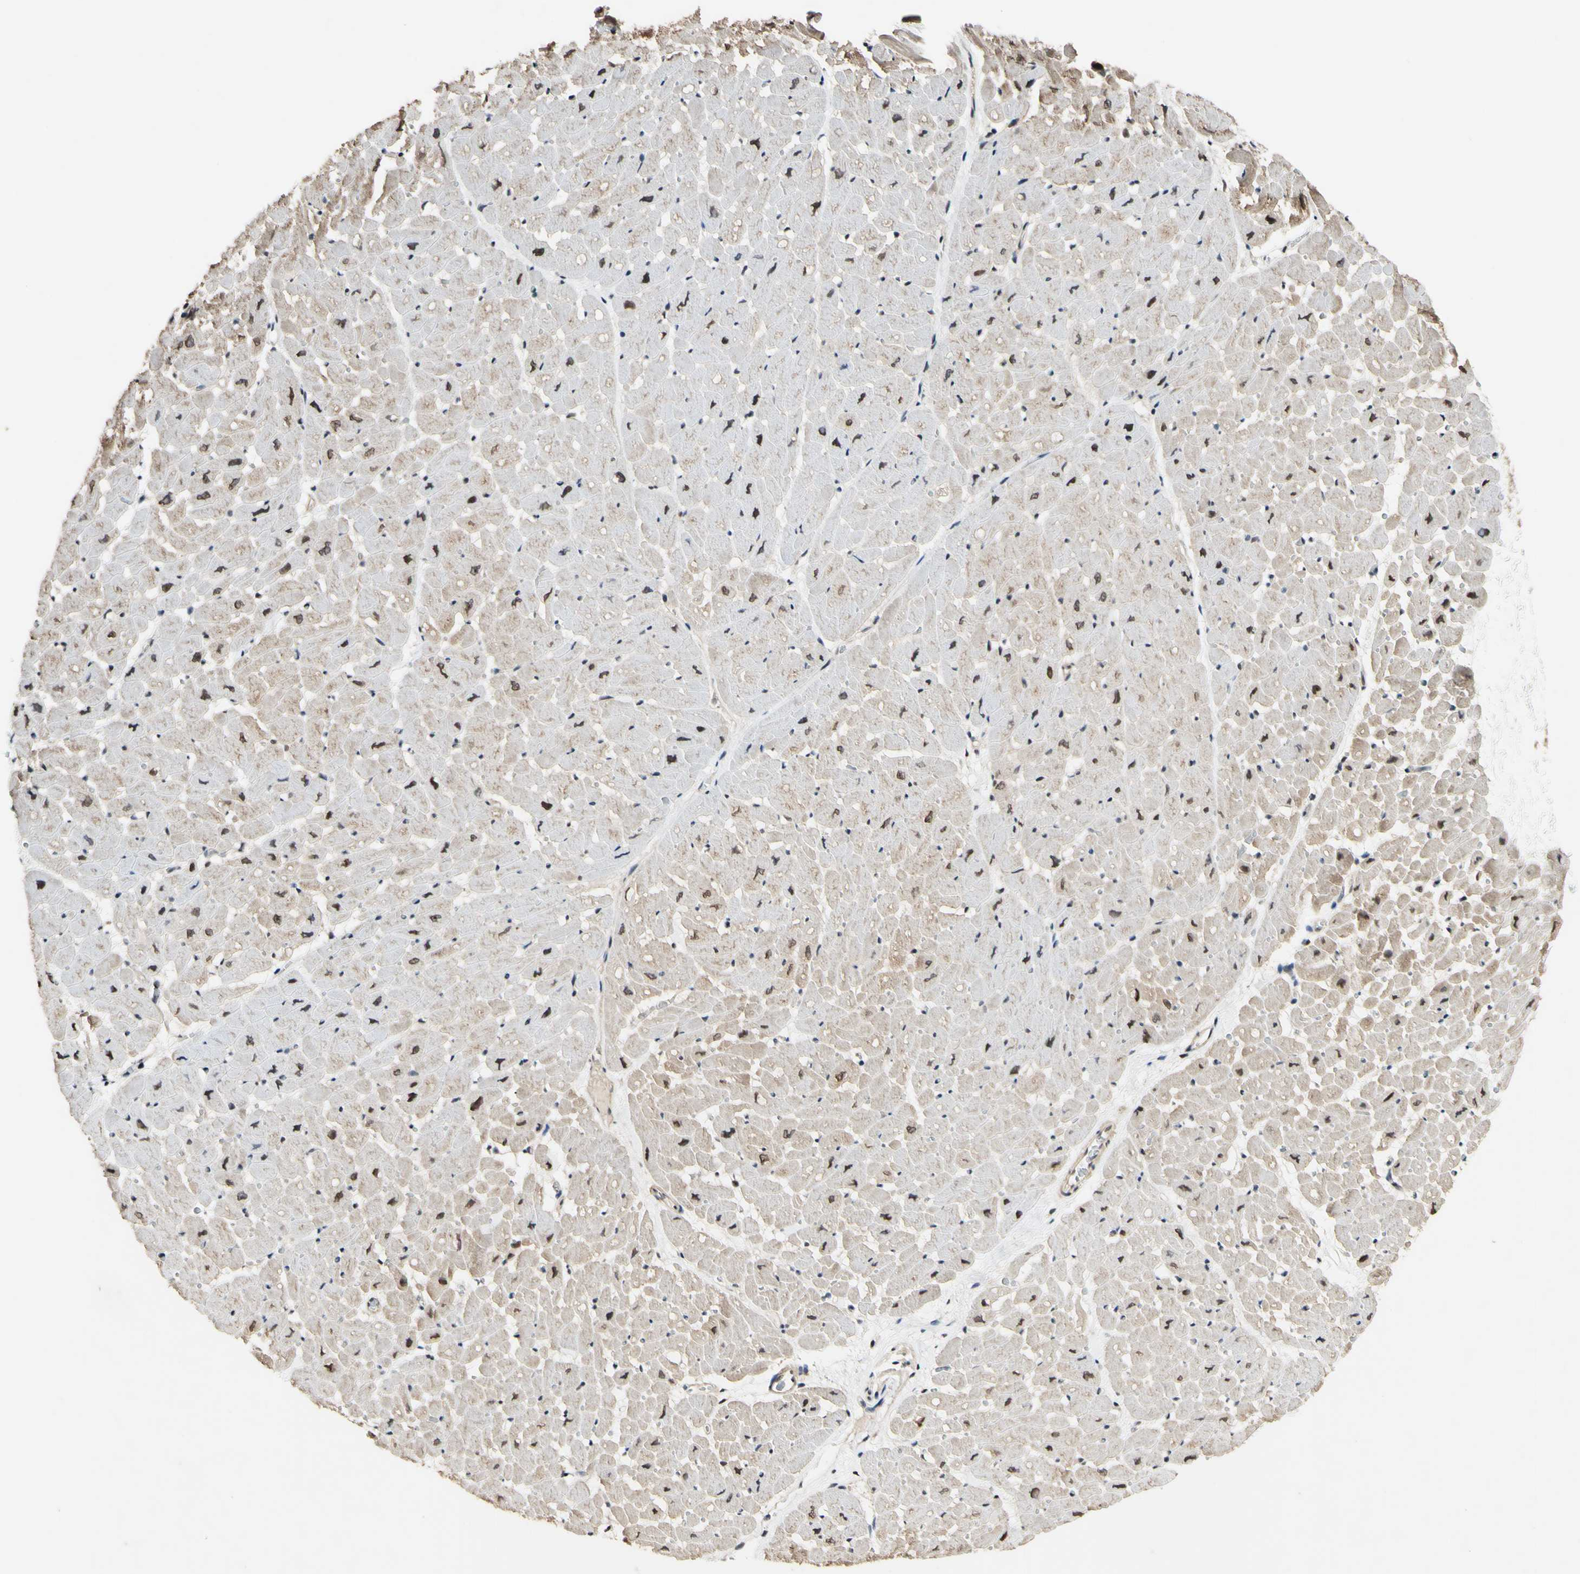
{"staining": {"intensity": "weak", "quantity": "25%-75%", "location": "cytoplasmic/membranous,nuclear"}, "tissue": "heart muscle", "cell_type": "Cardiomyocytes", "image_type": "normal", "snomed": [{"axis": "morphology", "description": "Normal tissue, NOS"}, {"axis": "topography", "description": "Heart"}], "caption": "Immunohistochemical staining of normal heart muscle shows 25%-75% levels of weak cytoplasmic/membranous,nuclear protein staining in approximately 25%-75% of cardiomyocytes. Using DAB (3,3'-diaminobenzidine) (brown) and hematoxylin (blue) stains, captured at high magnification using brightfield microscopy.", "gene": "POLR2F", "patient": {"sex": "male", "age": 45}}